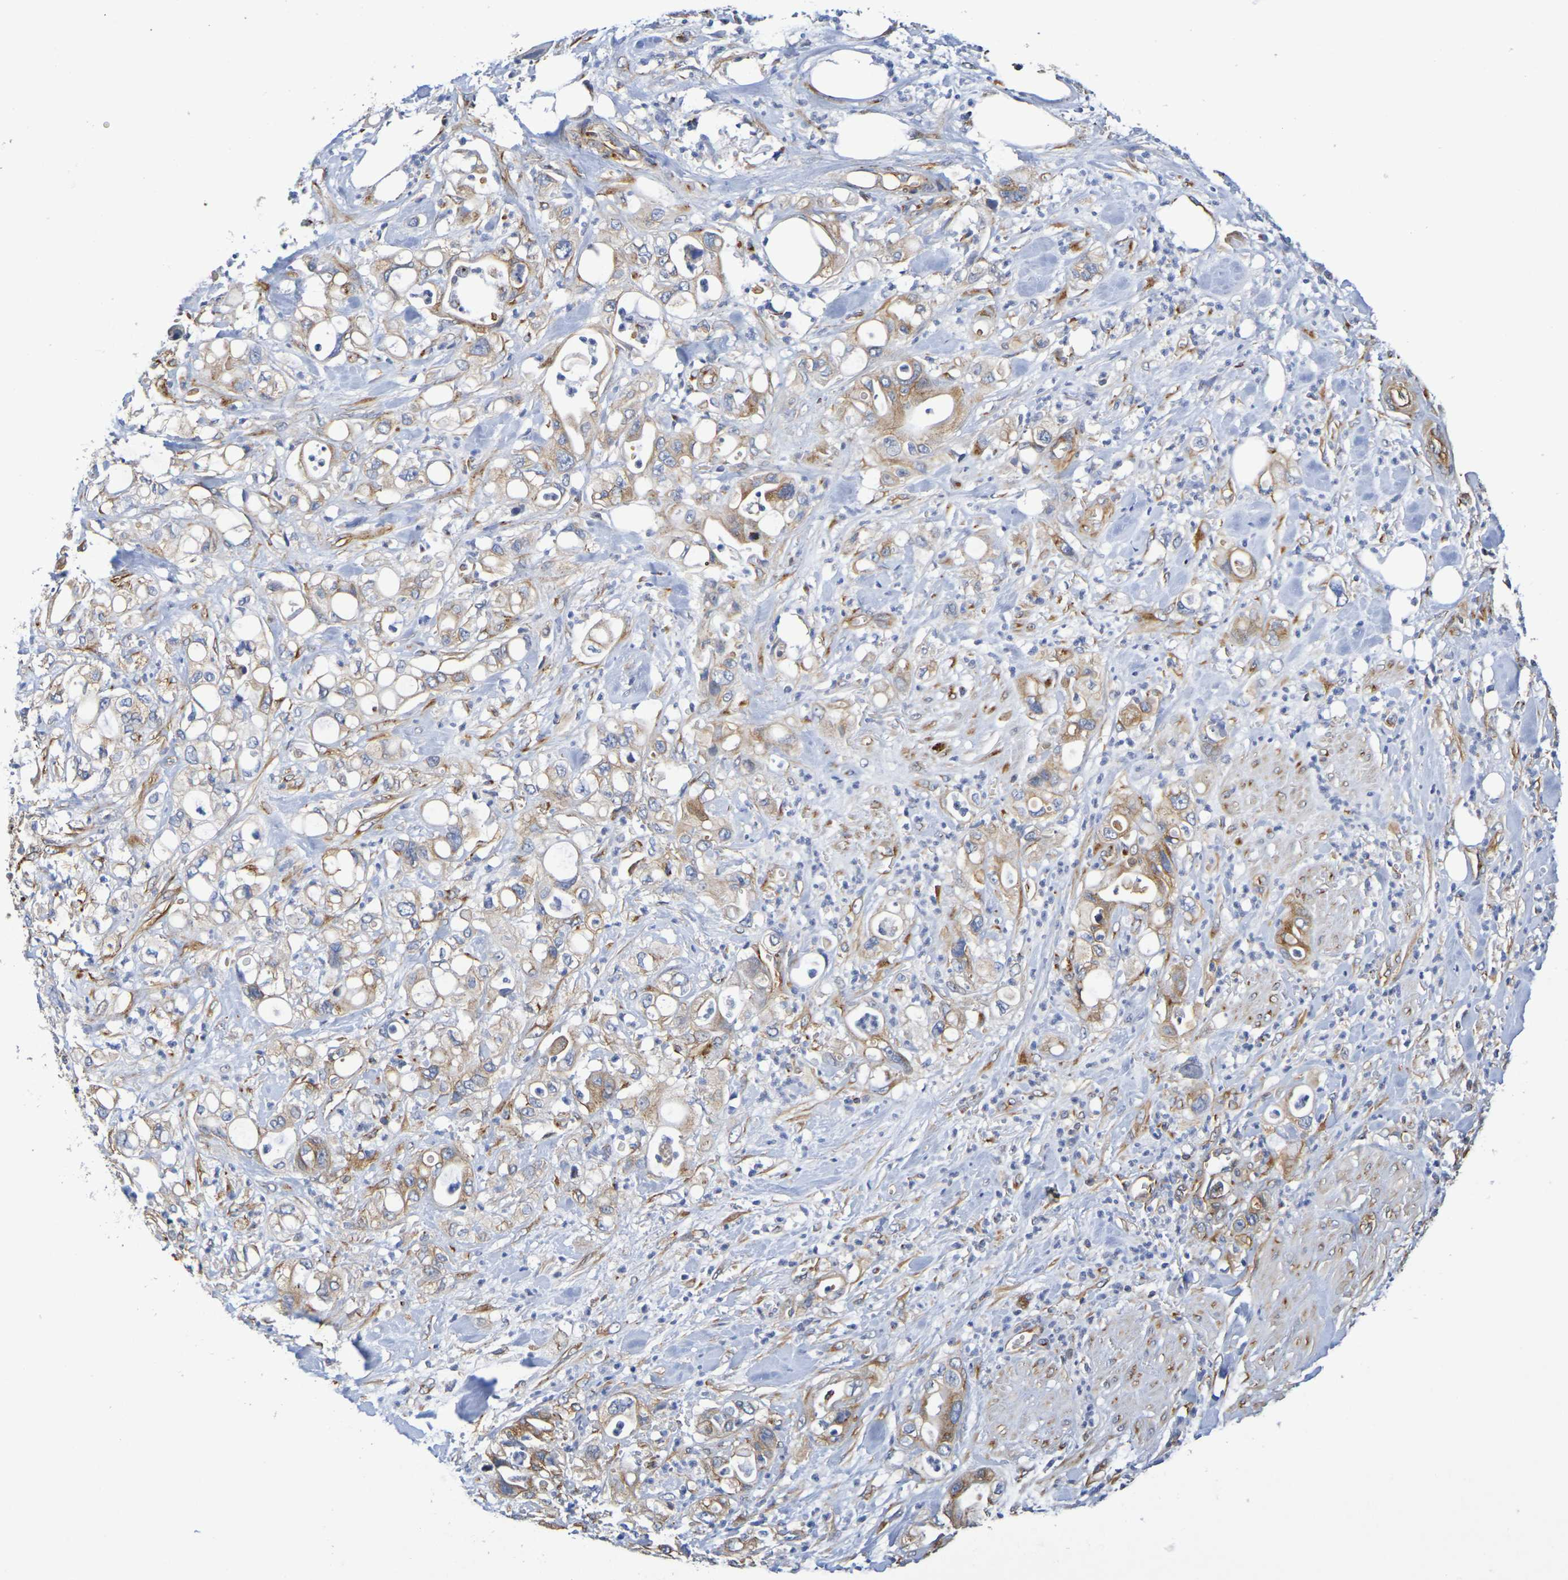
{"staining": {"intensity": "moderate", "quantity": "25%-75%", "location": "cytoplasmic/membranous"}, "tissue": "pancreatic cancer", "cell_type": "Tumor cells", "image_type": "cancer", "snomed": [{"axis": "morphology", "description": "Adenocarcinoma, NOS"}, {"axis": "topography", "description": "Pancreas"}], "caption": "Pancreatic adenocarcinoma tissue reveals moderate cytoplasmic/membranous expression in approximately 25%-75% of tumor cells, visualized by immunohistochemistry. (DAB = brown stain, brightfield microscopy at high magnification).", "gene": "DCP2", "patient": {"sex": "male", "age": 70}}